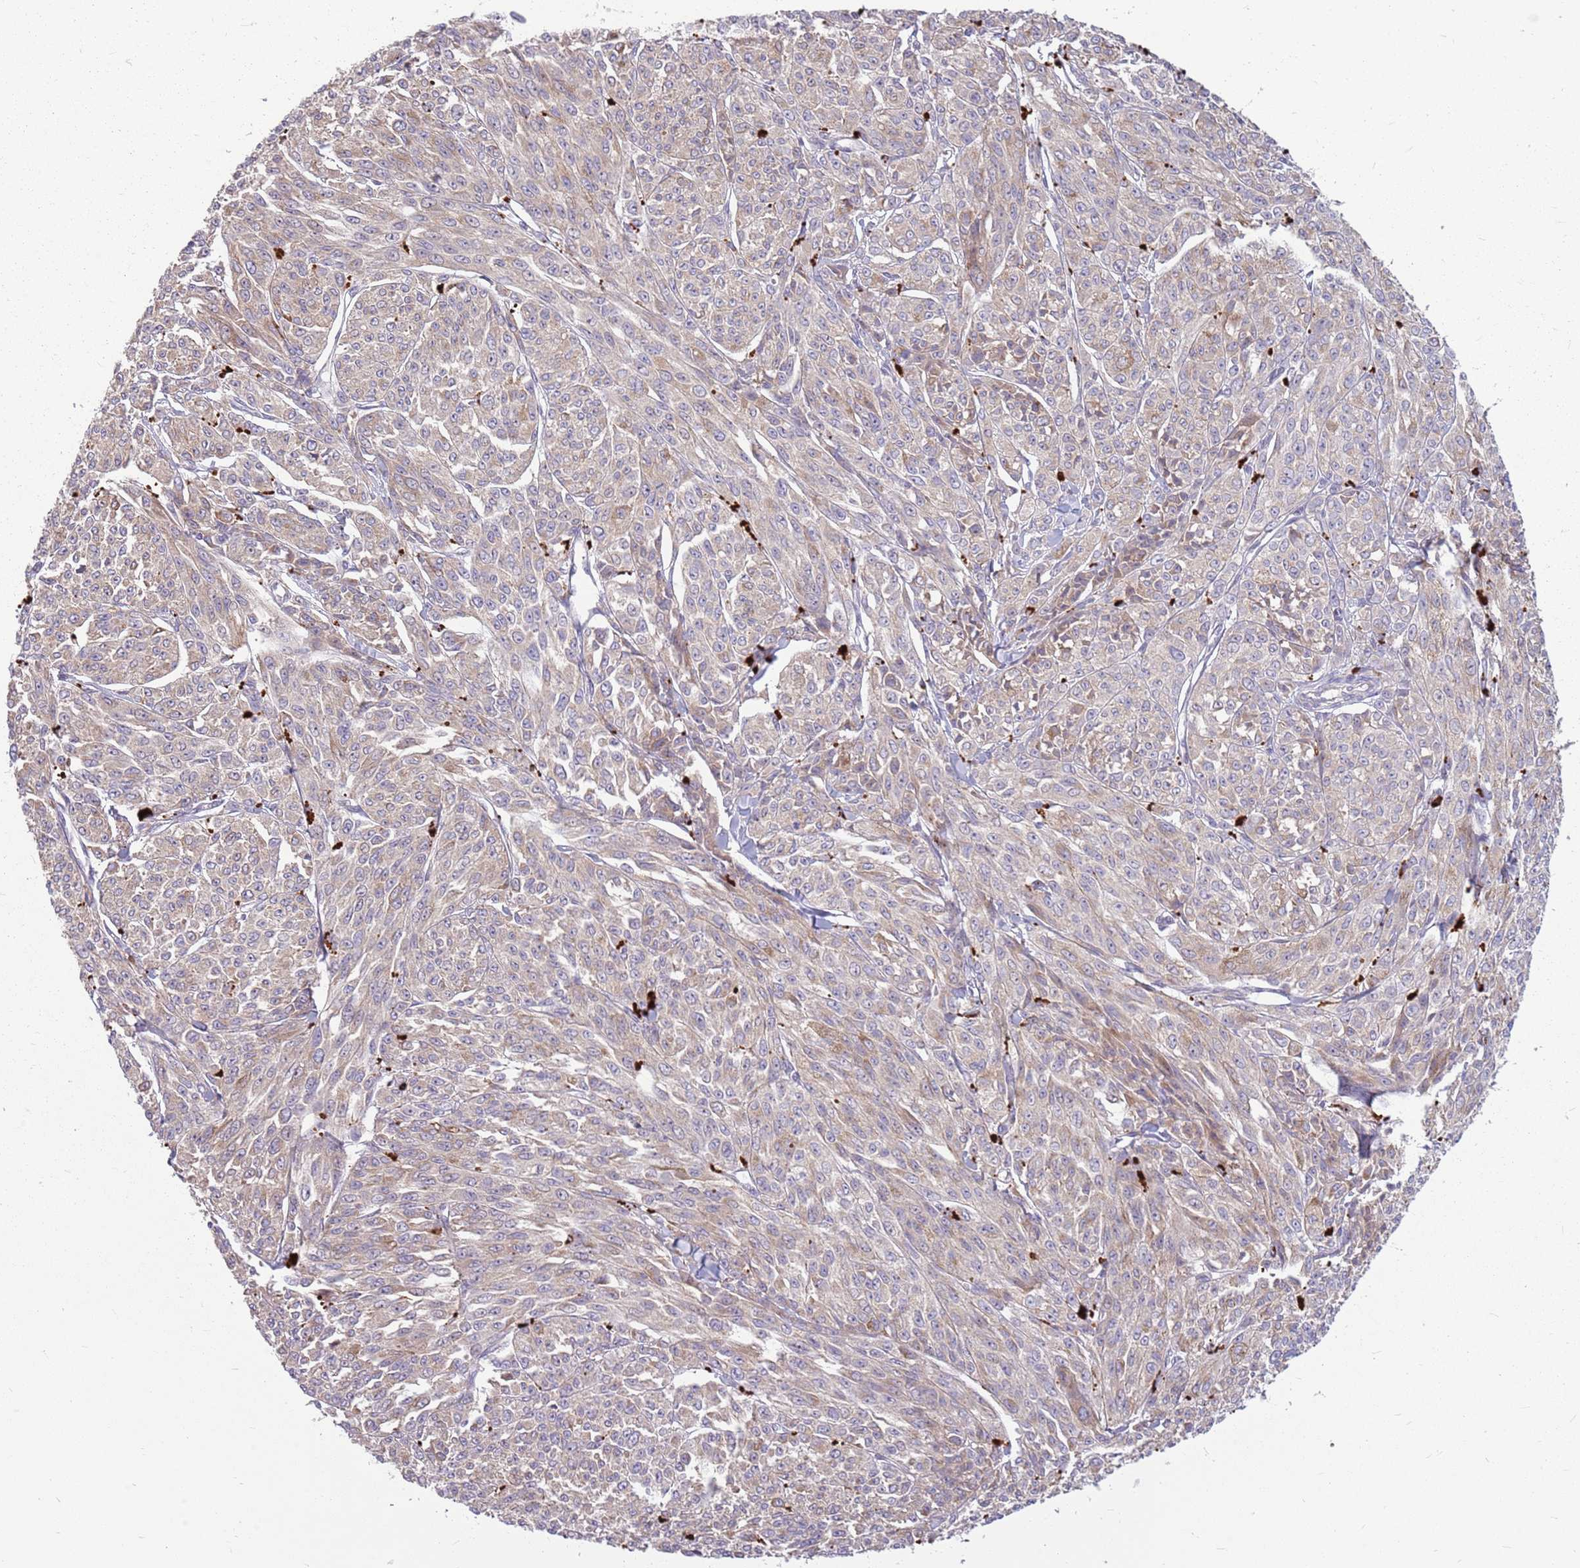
{"staining": {"intensity": "weak", "quantity": "<25%", "location": "cytoplasmic/membranous"}, "tissue": "melanoma", "cell_type": "Tumor cells", "image_type": "cancer", "snomed": [{"axis": "morphology", "description": "Malignant melanoma, NOS"}, {"axis": "topography", "description": "Skin"}], "caption": "Immunohistochemistry histopathology image of melanoma stained for a protein (brown), which shows no staining in tumor cells. (DAB immunohistochemistry (IHC) with hematoxylin counter stain).", "gene": "PPP1R27", "patient": {"sex": "female", "age": 52}}